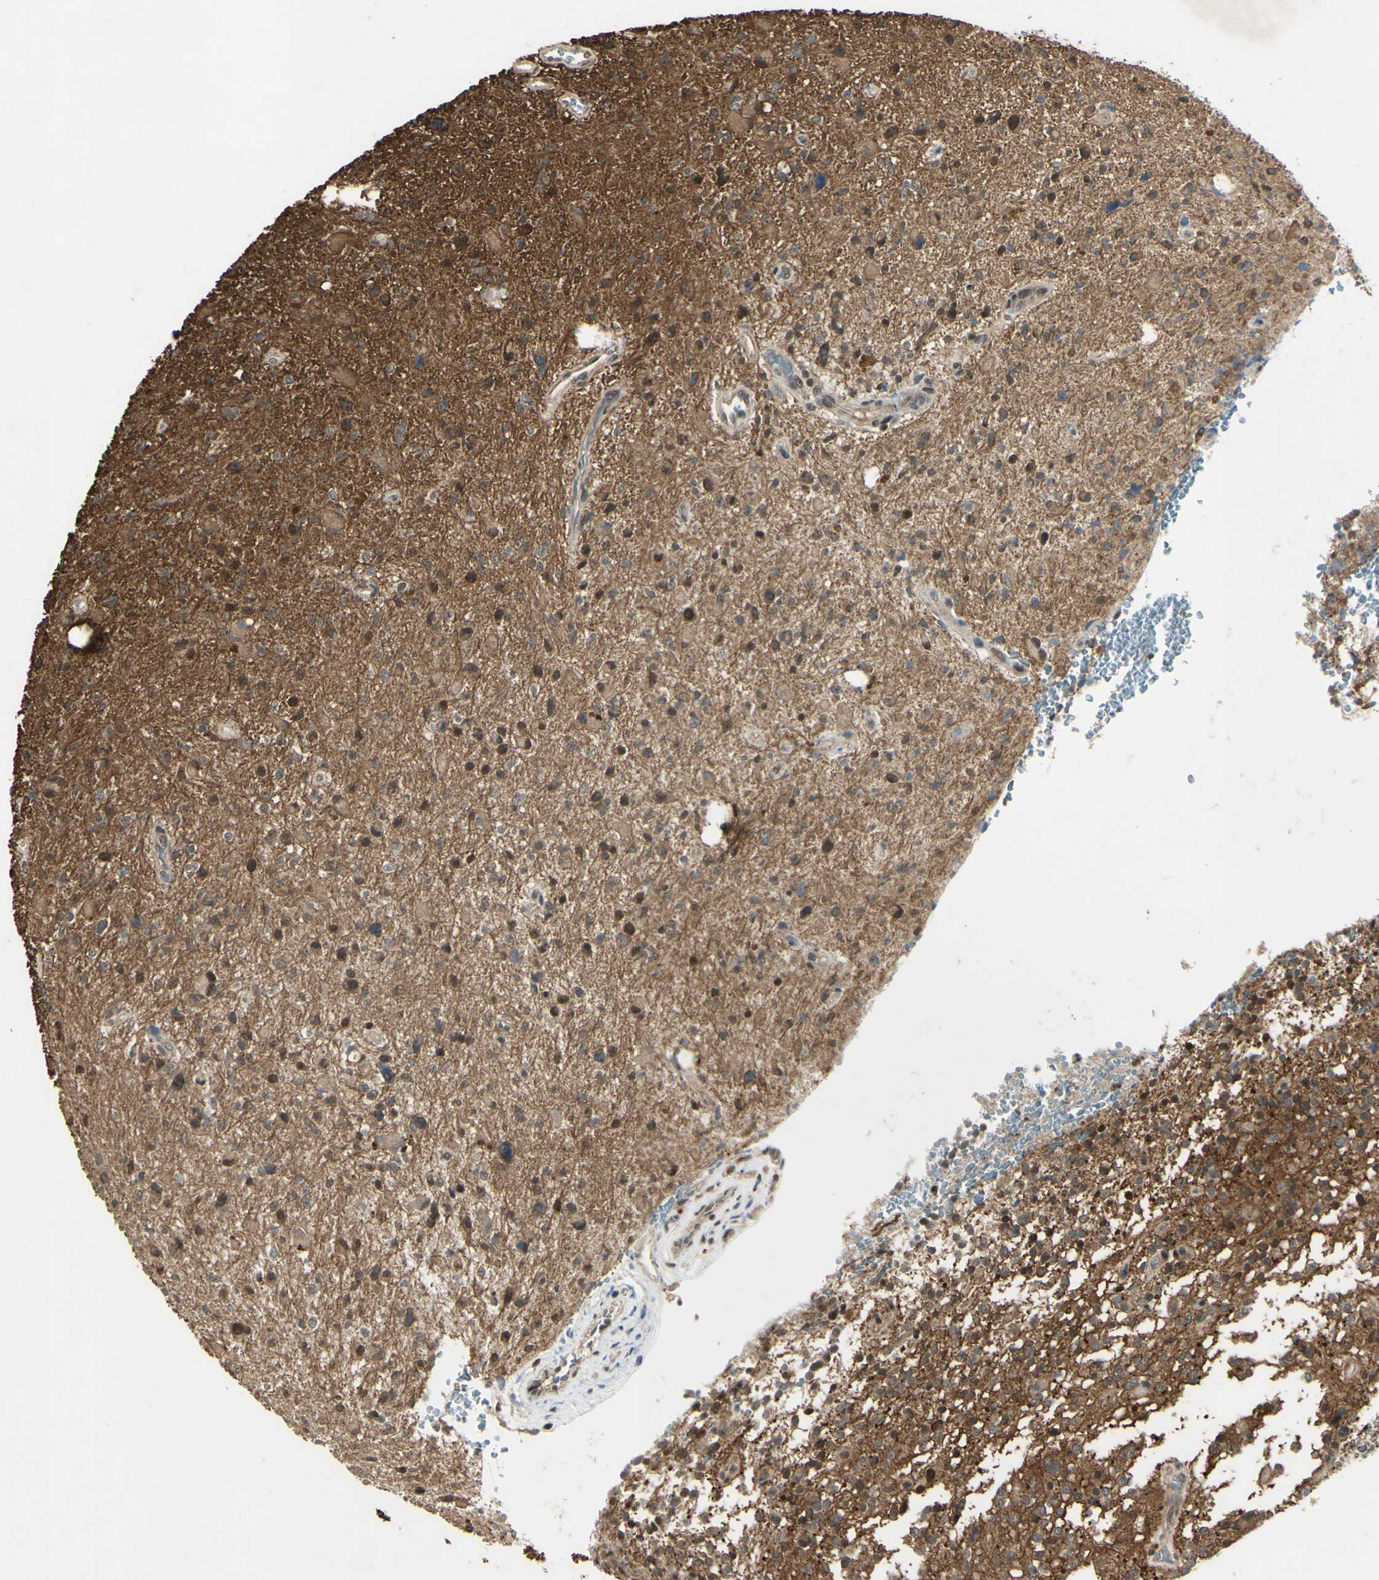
{"staining": {"intensity": "strong", "quantity": "25%-75%", "location": "cytoplasmic/membranous"}, "tissue": "glioma", "cell_type": "Tumor cells", "image_type": "cancer", "snomed": [{"axis": "morphology", "description": "Glioma, malignant, High grade"}, {"axis": "topography", "description": "Brain"}], "caption": "Immunohistochemical staining of malignant glioma (high-grade) displays high levels of strong cytoplasmic/membranous protein staining in about 25%-75% of tumor cells.", "gene": "PSMD5", "patient": {"sex": "male", "age": 48}}